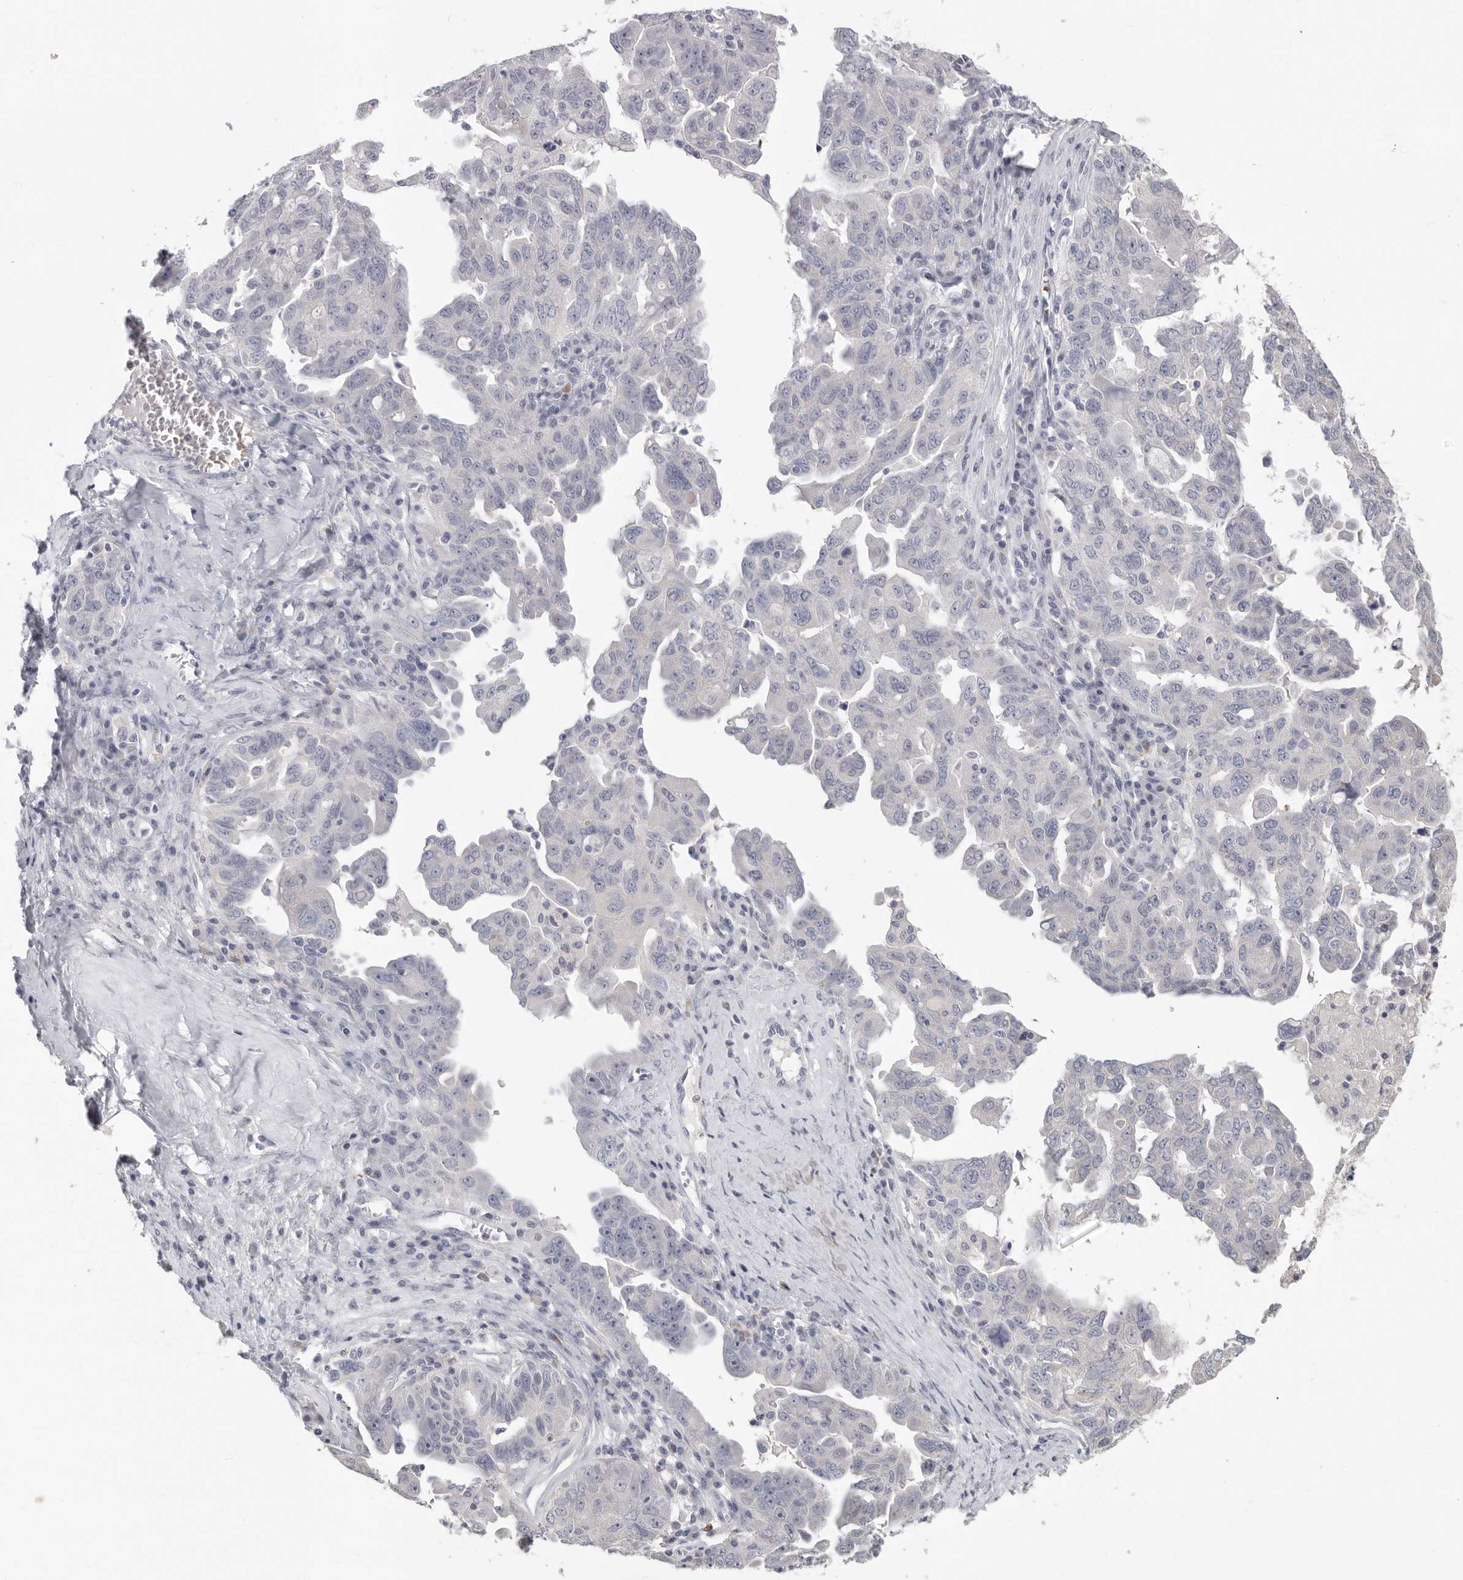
{"staining": {"intensity": "negative", "quantity": "none", "location": "none"}, "tissue": "ovarian cancer", "cell_type": "Tumor cells", "image_type": "cancer", "snomed": [{"axis": "morphology", "description": "Carcinoma, endometroid"}, {"axis": "topography", "description": "Ovary"}], "caption": "IHC photomicrograph of neoplastic tissue: endometroid carcinoma (ovarian) stained with DAB (3,3'-diaminobenzidine) reveals no significant protein positivity in tumor cells.", "gene": "DNAJC11", "patient": {"sex": "female", "age": 62}}